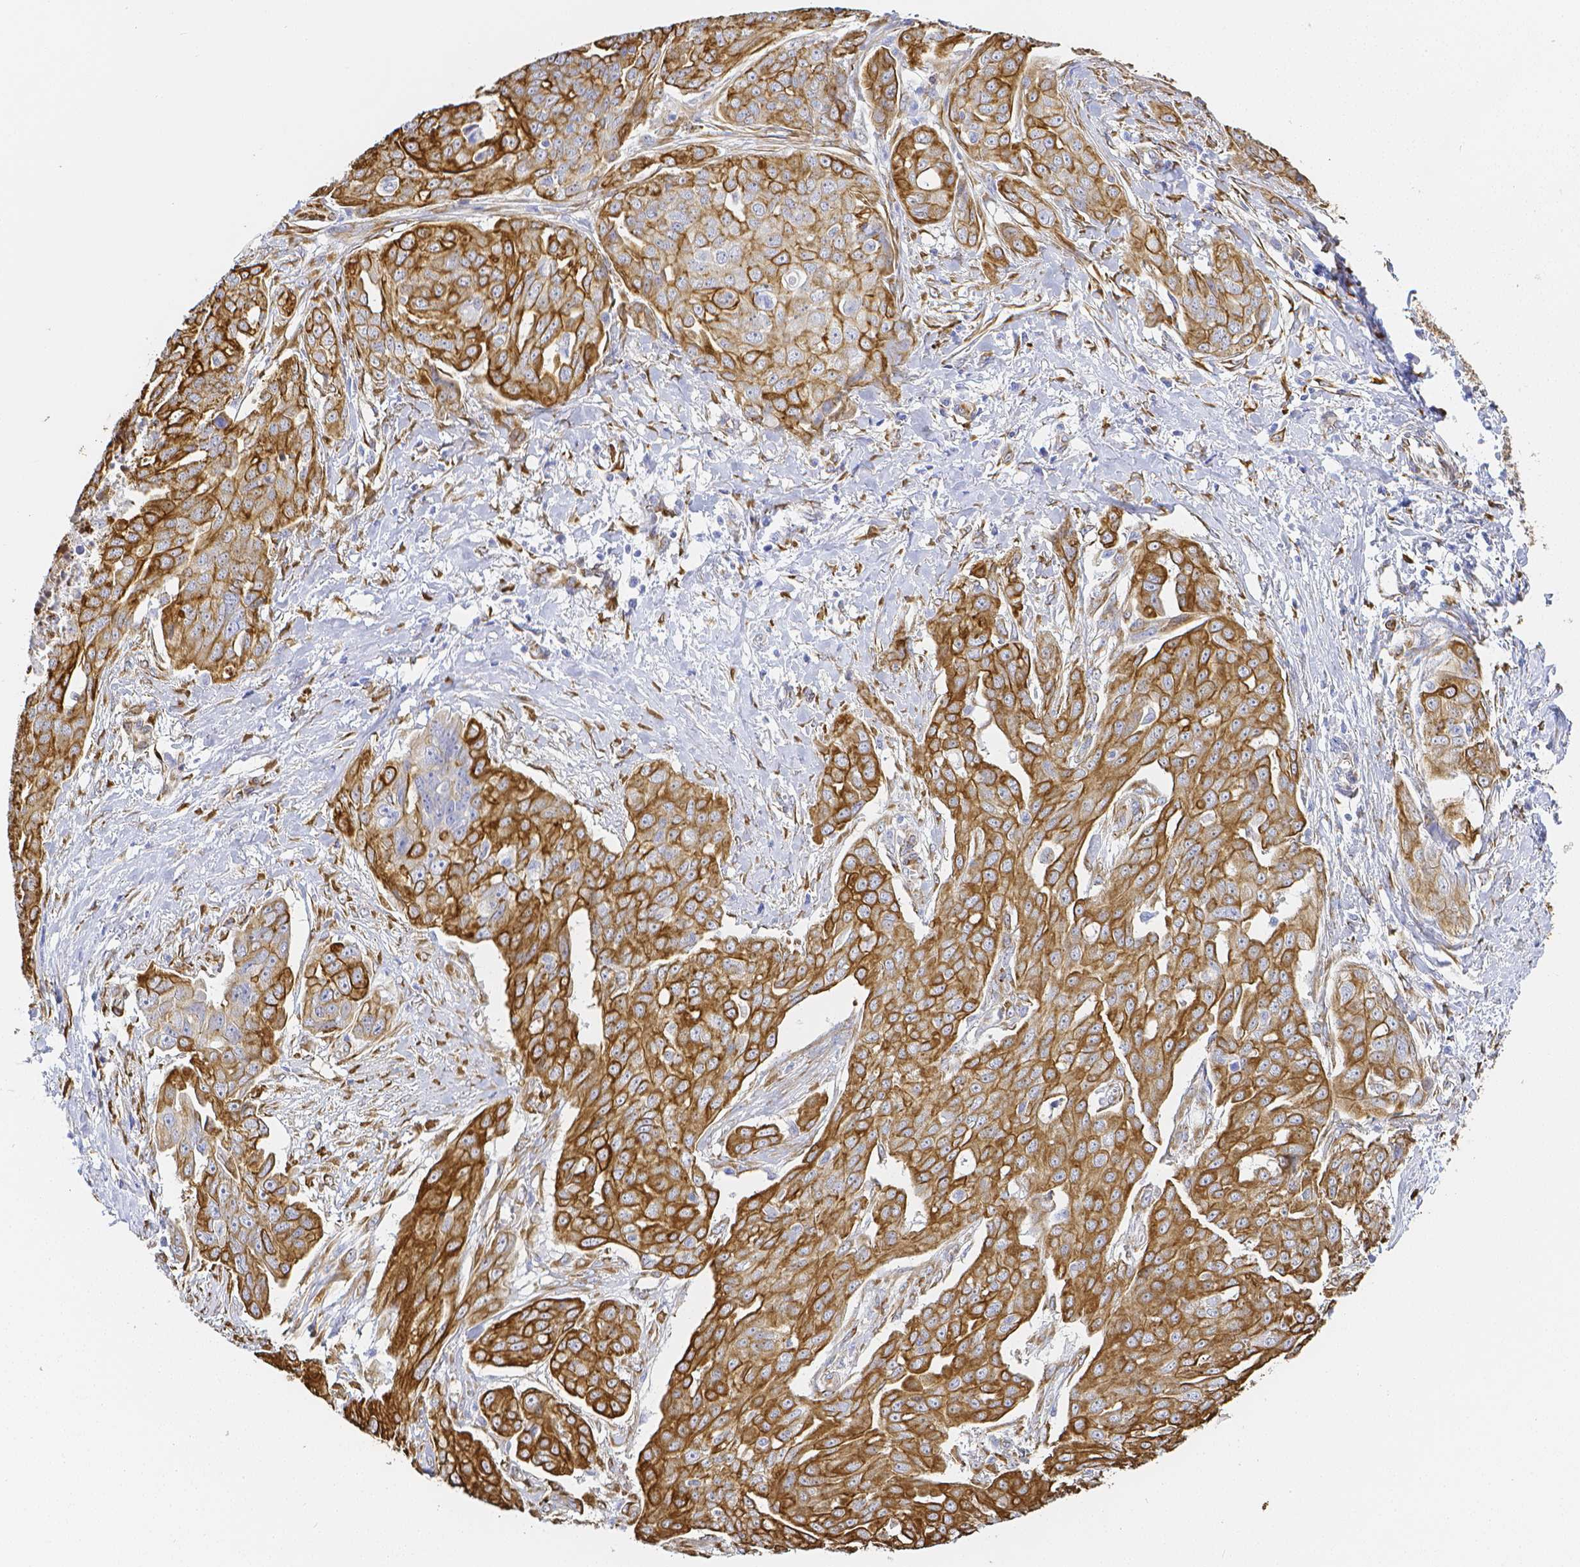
{"staining": {"intensity": "moderate", "quantity": ">75%", "location": "cytoplasmic/membranous"}, "tissue": "ovarian cancer", "cell_type": "Tumor cells", "image_type": "cancer", "snomed": [{"axis": "morphology", "description": "Carcinoma, endometroid"}, {"axis": "topography", "description": "Ovary"}], "caption": "Immunohistochemistry of human ovarian cancer displays medium levels of moderate cytoplasmic/membranous staining in about >75% of tumor cells.", "gene": "SMURF1", "patient": {"sex": "female", "age": 70}}